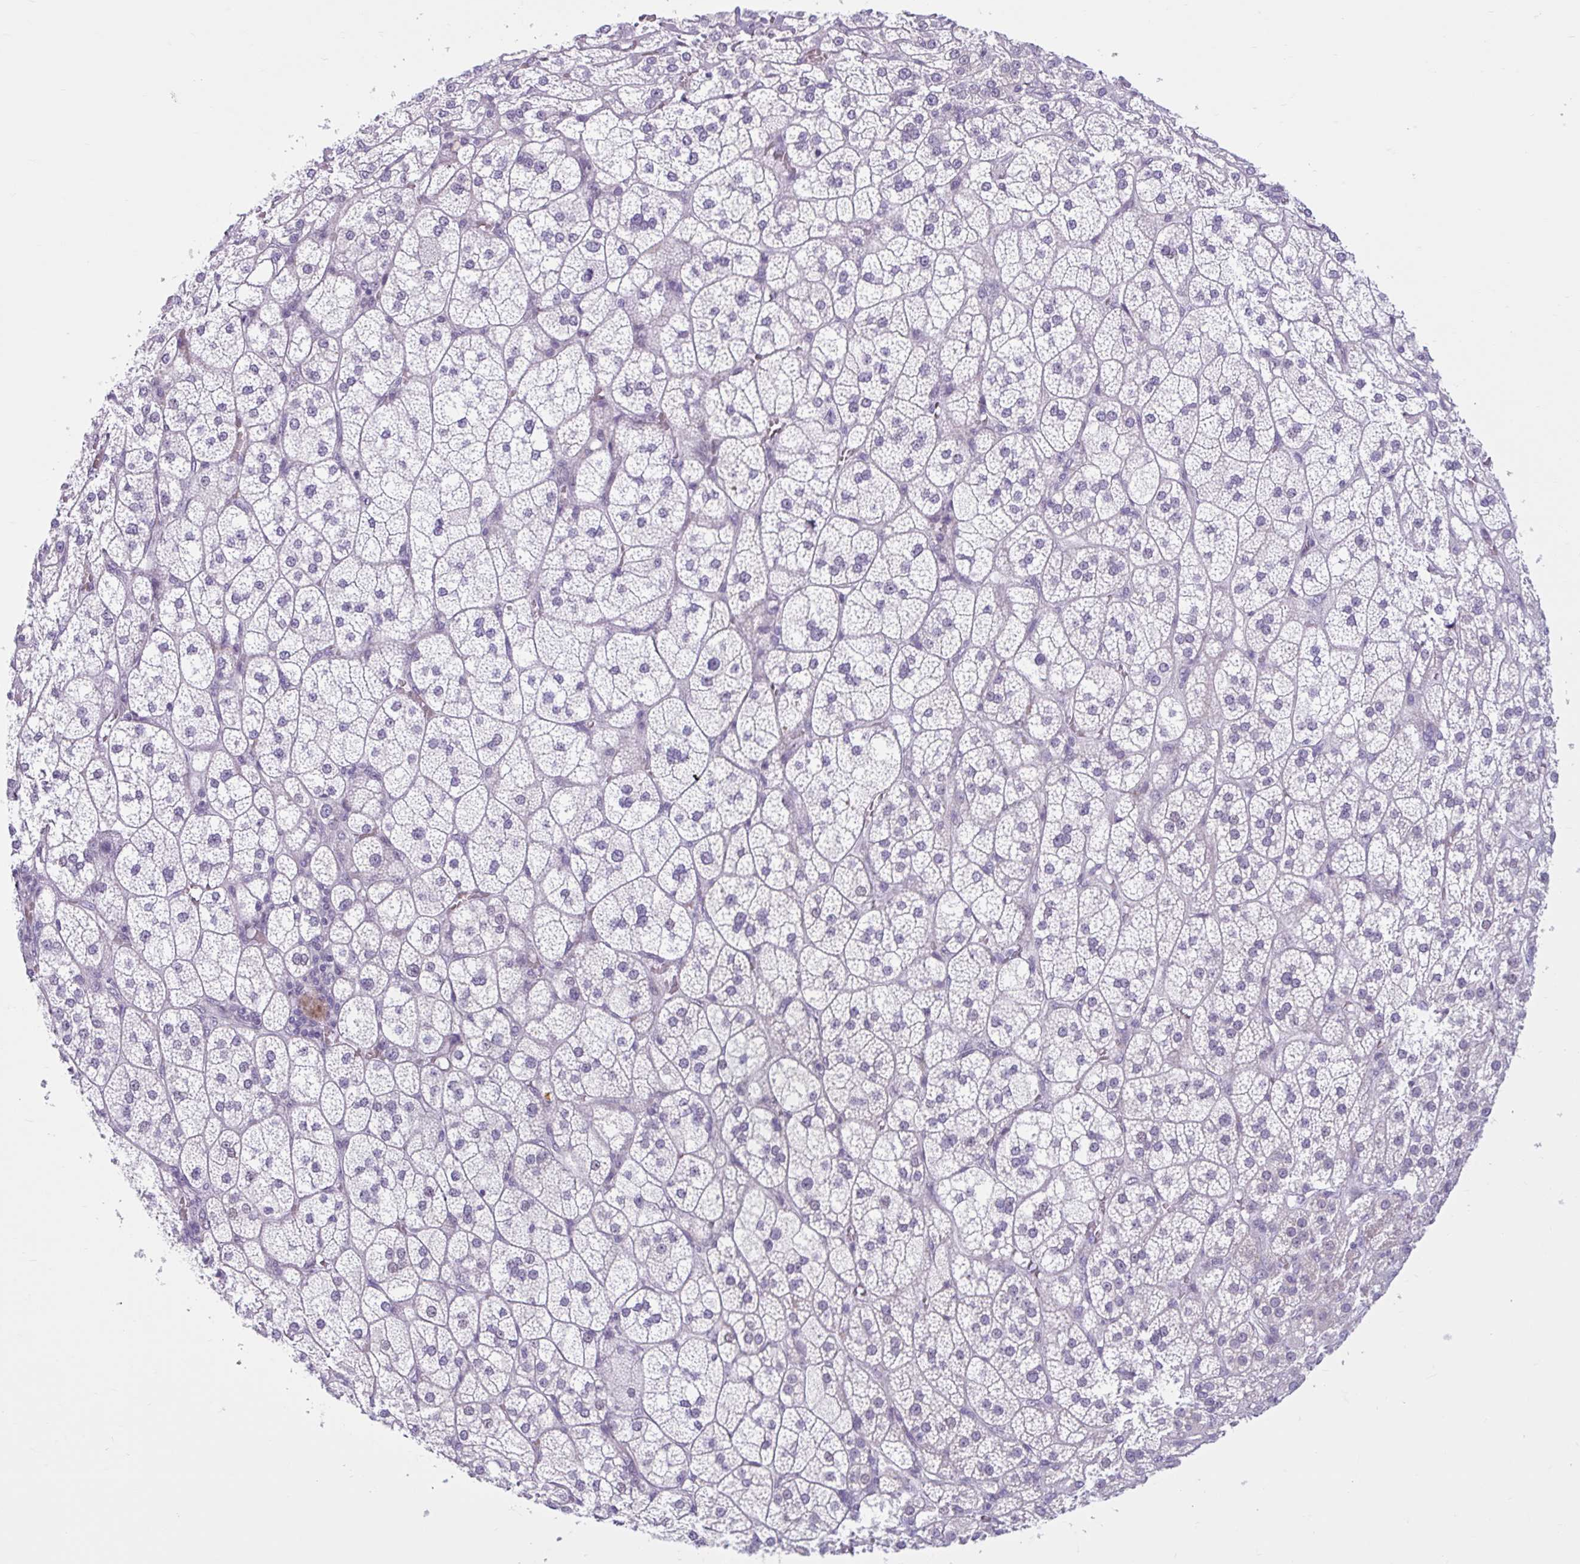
{"staining": {"intensity": "weak", "quantity": "<25%", "location": "nuclear"}, "tissue": "adrenal gland", "cell_type": "Glandular cells", "image_type": "normal", "snomed": [{"axis": "morphology", "description": "Normal tissue, NOS"}, {"axis": "topography", "description": "Adrenal gland"}], "caption": "This is an IHC image of unremarkable human adrenal gland. There is no positivity in glandular cells.", "gene": "FAM153A", "patient": {"sex": "female", "age": 60}}